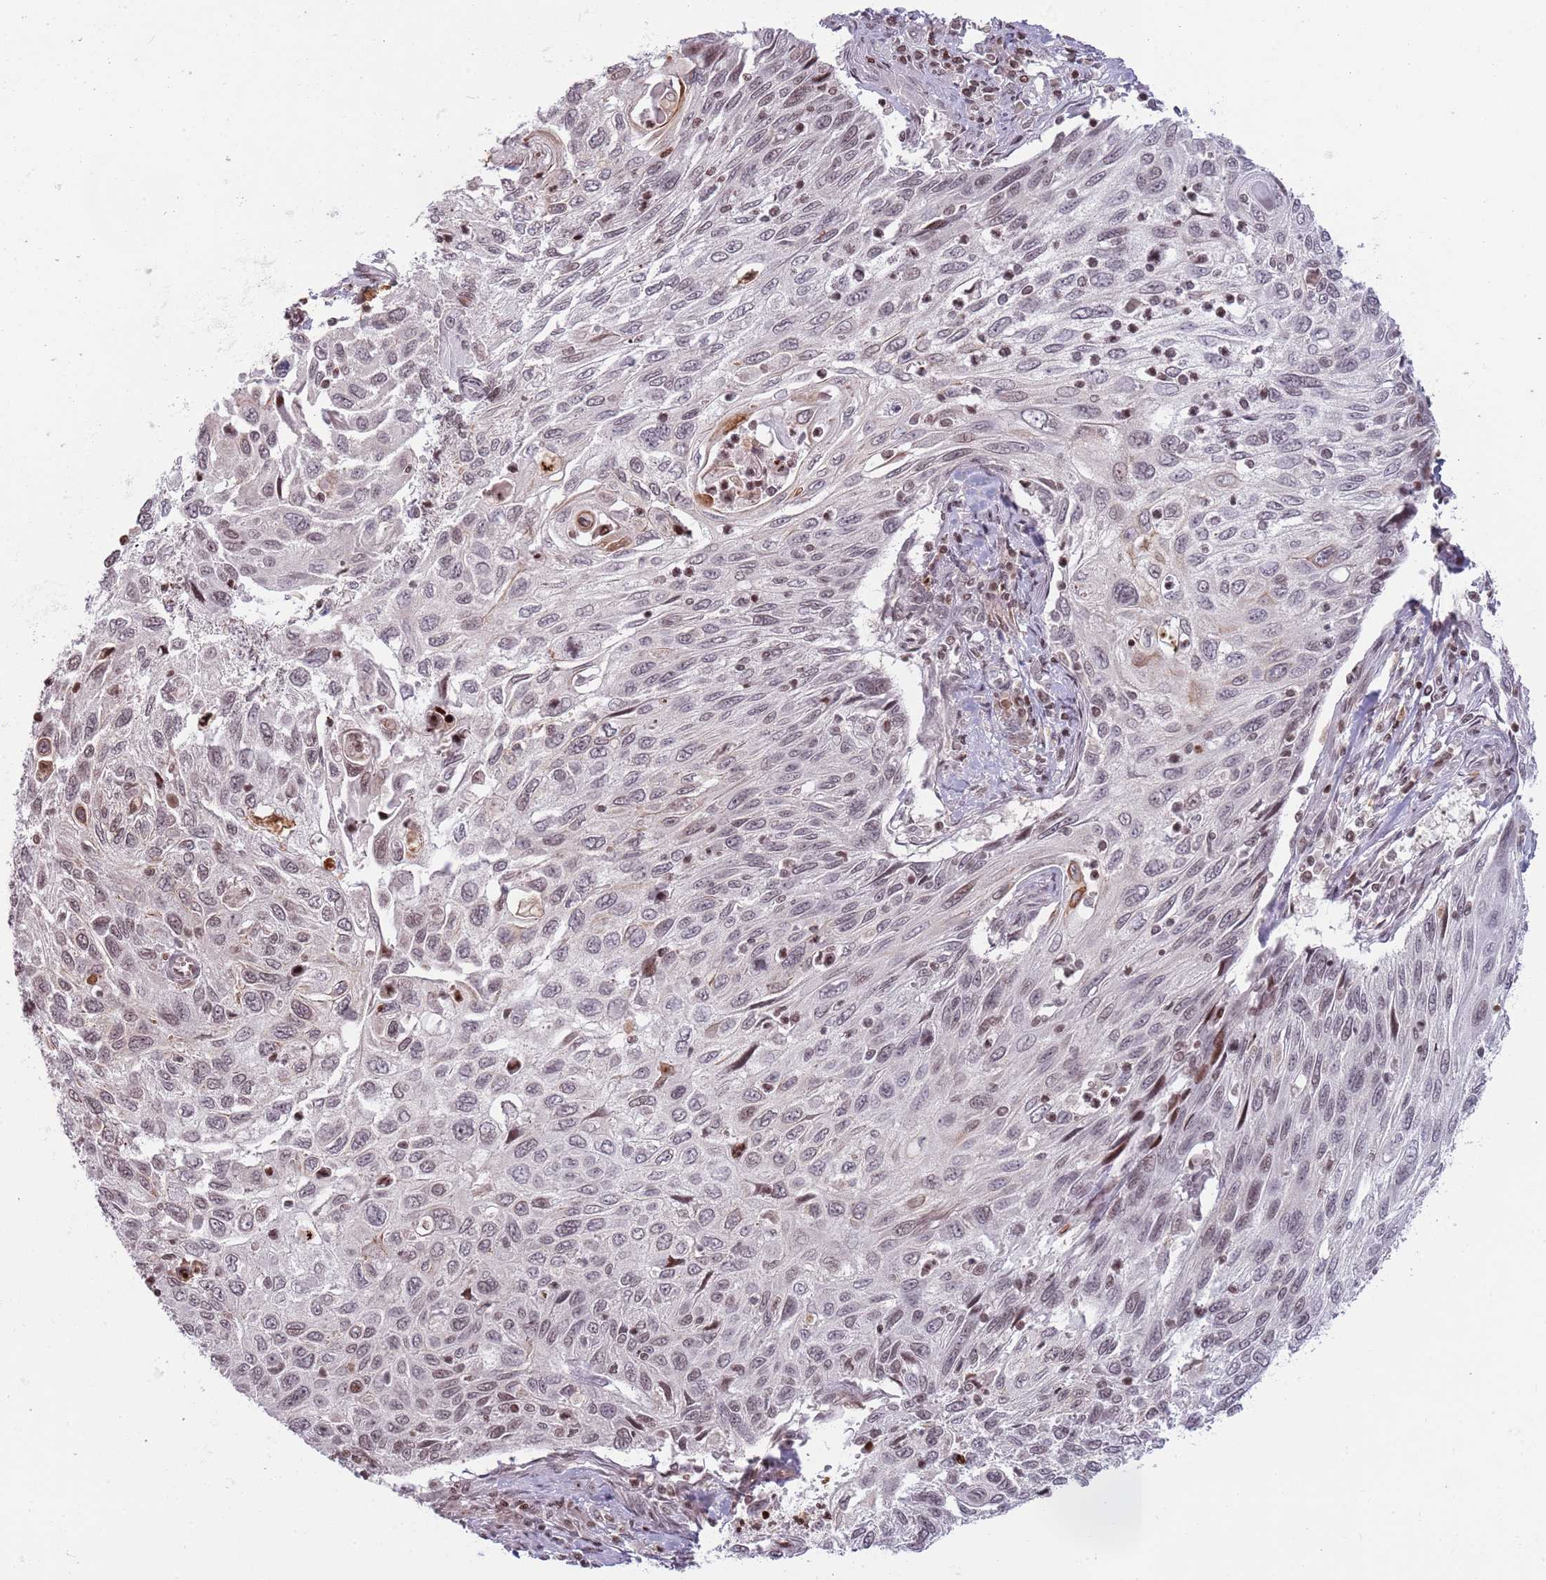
{"staining": {"intensity": "weak", "quantity": "<25%", "location": "nuclear"}, "tissue": "cervical cancer", "cell_type": "Tumor cells", "image_type": "cancer", "snomed": [{"axis": "morphology", "description": "Squamous cell carcinoma, NOS"}, {"axis": "topography", "description": "Cervix"}], "caption": "This is an IHC micrograph of cervical cancer. There is no positivity in tumor cells.", "gene": "SH3RF3", "patient": {"sex": "female", "age": 70}}